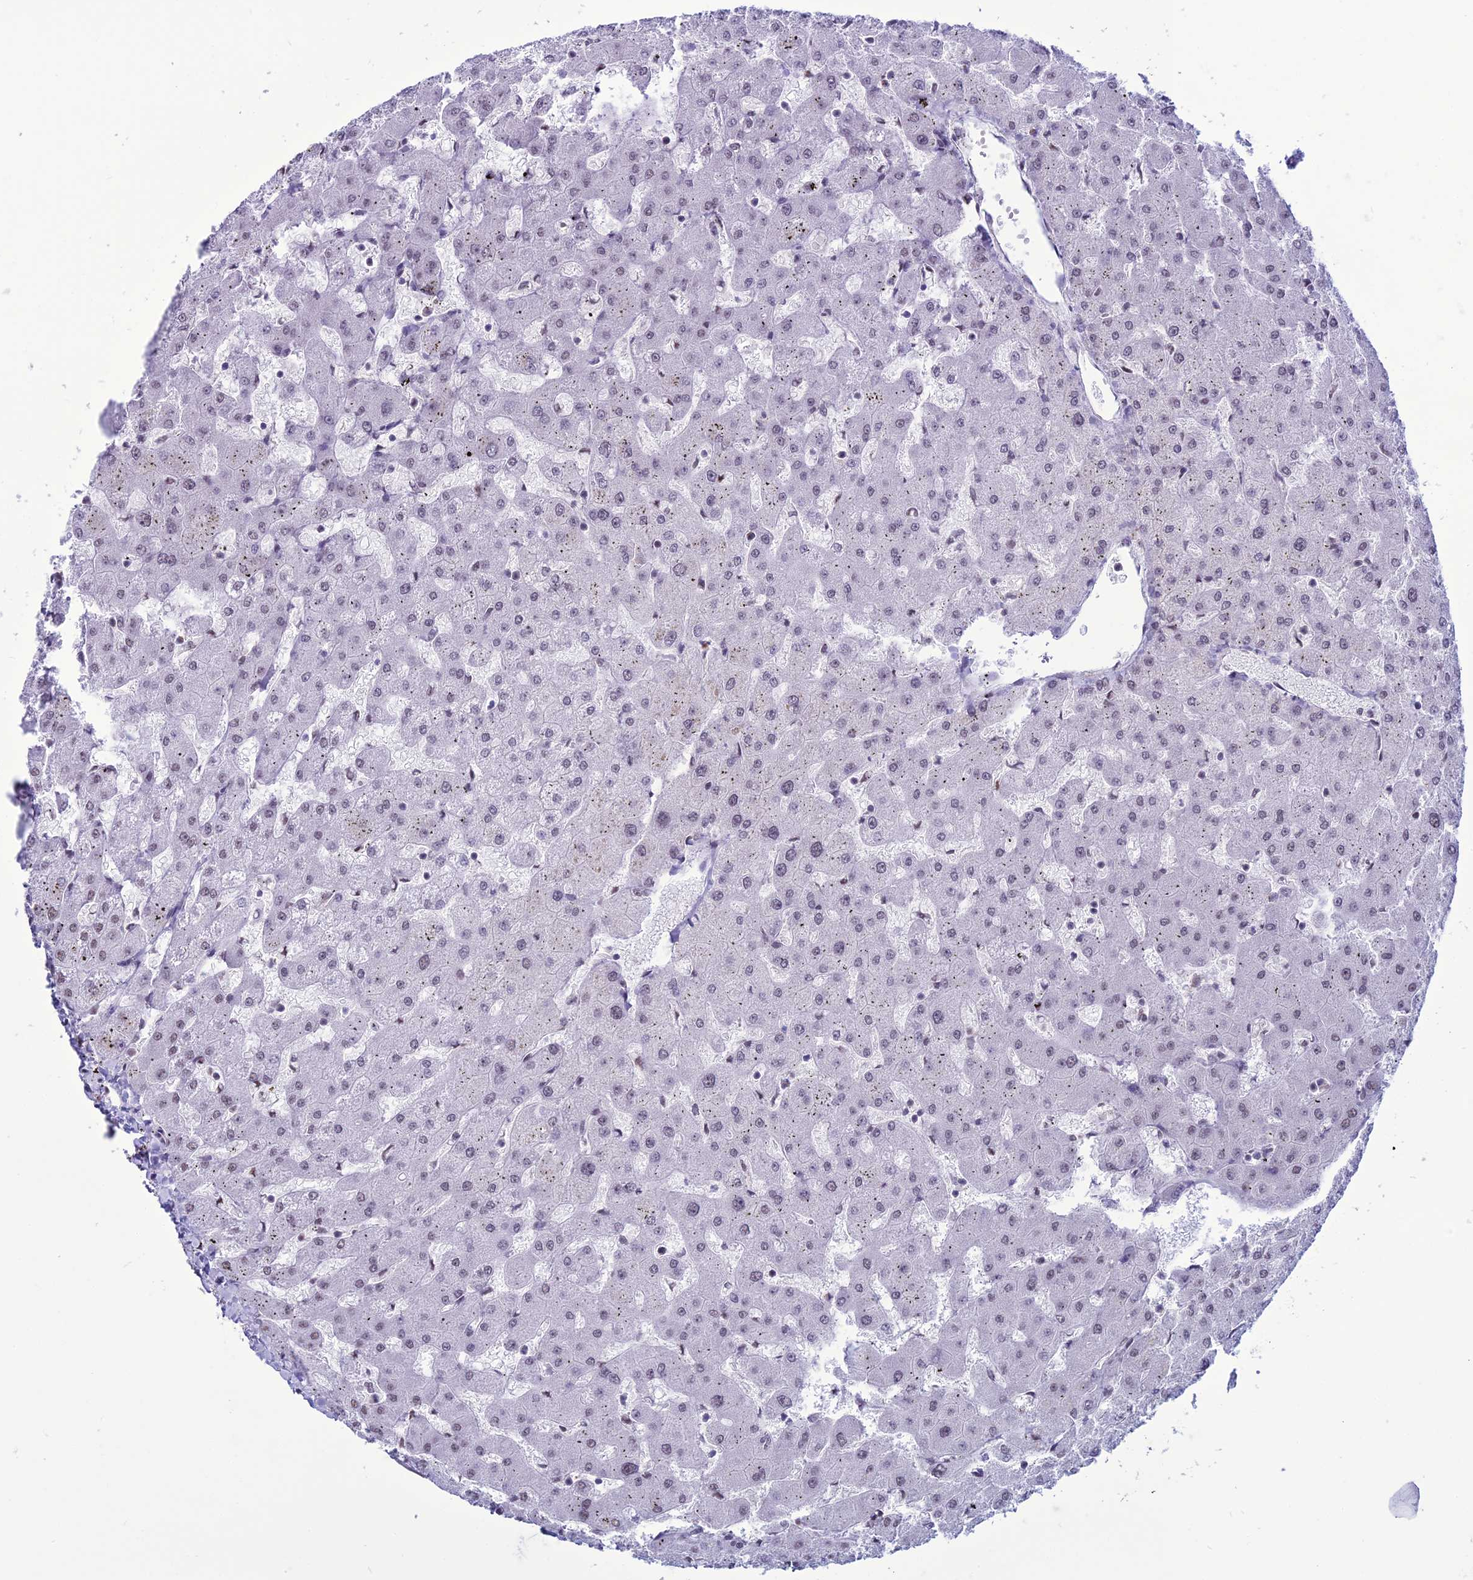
{"staining": {"intensity": "negative", "quantity": "none", "location": "none"}, "tissue": "liver", "cell_type": "Cholangiocytes", "image_type": "normal", "snomed": [{"axis": "morphology", "description": "Normal tissue, NOS"}, {"axis": "topography", "description": "Liver"}], "caption": "Liver stained for a protein using immunohistochemistry (IHC) demonstrates no staining cholangiocytes.", "gene": "U2AF1", "patient": {"sex": "female", "age": 63}}